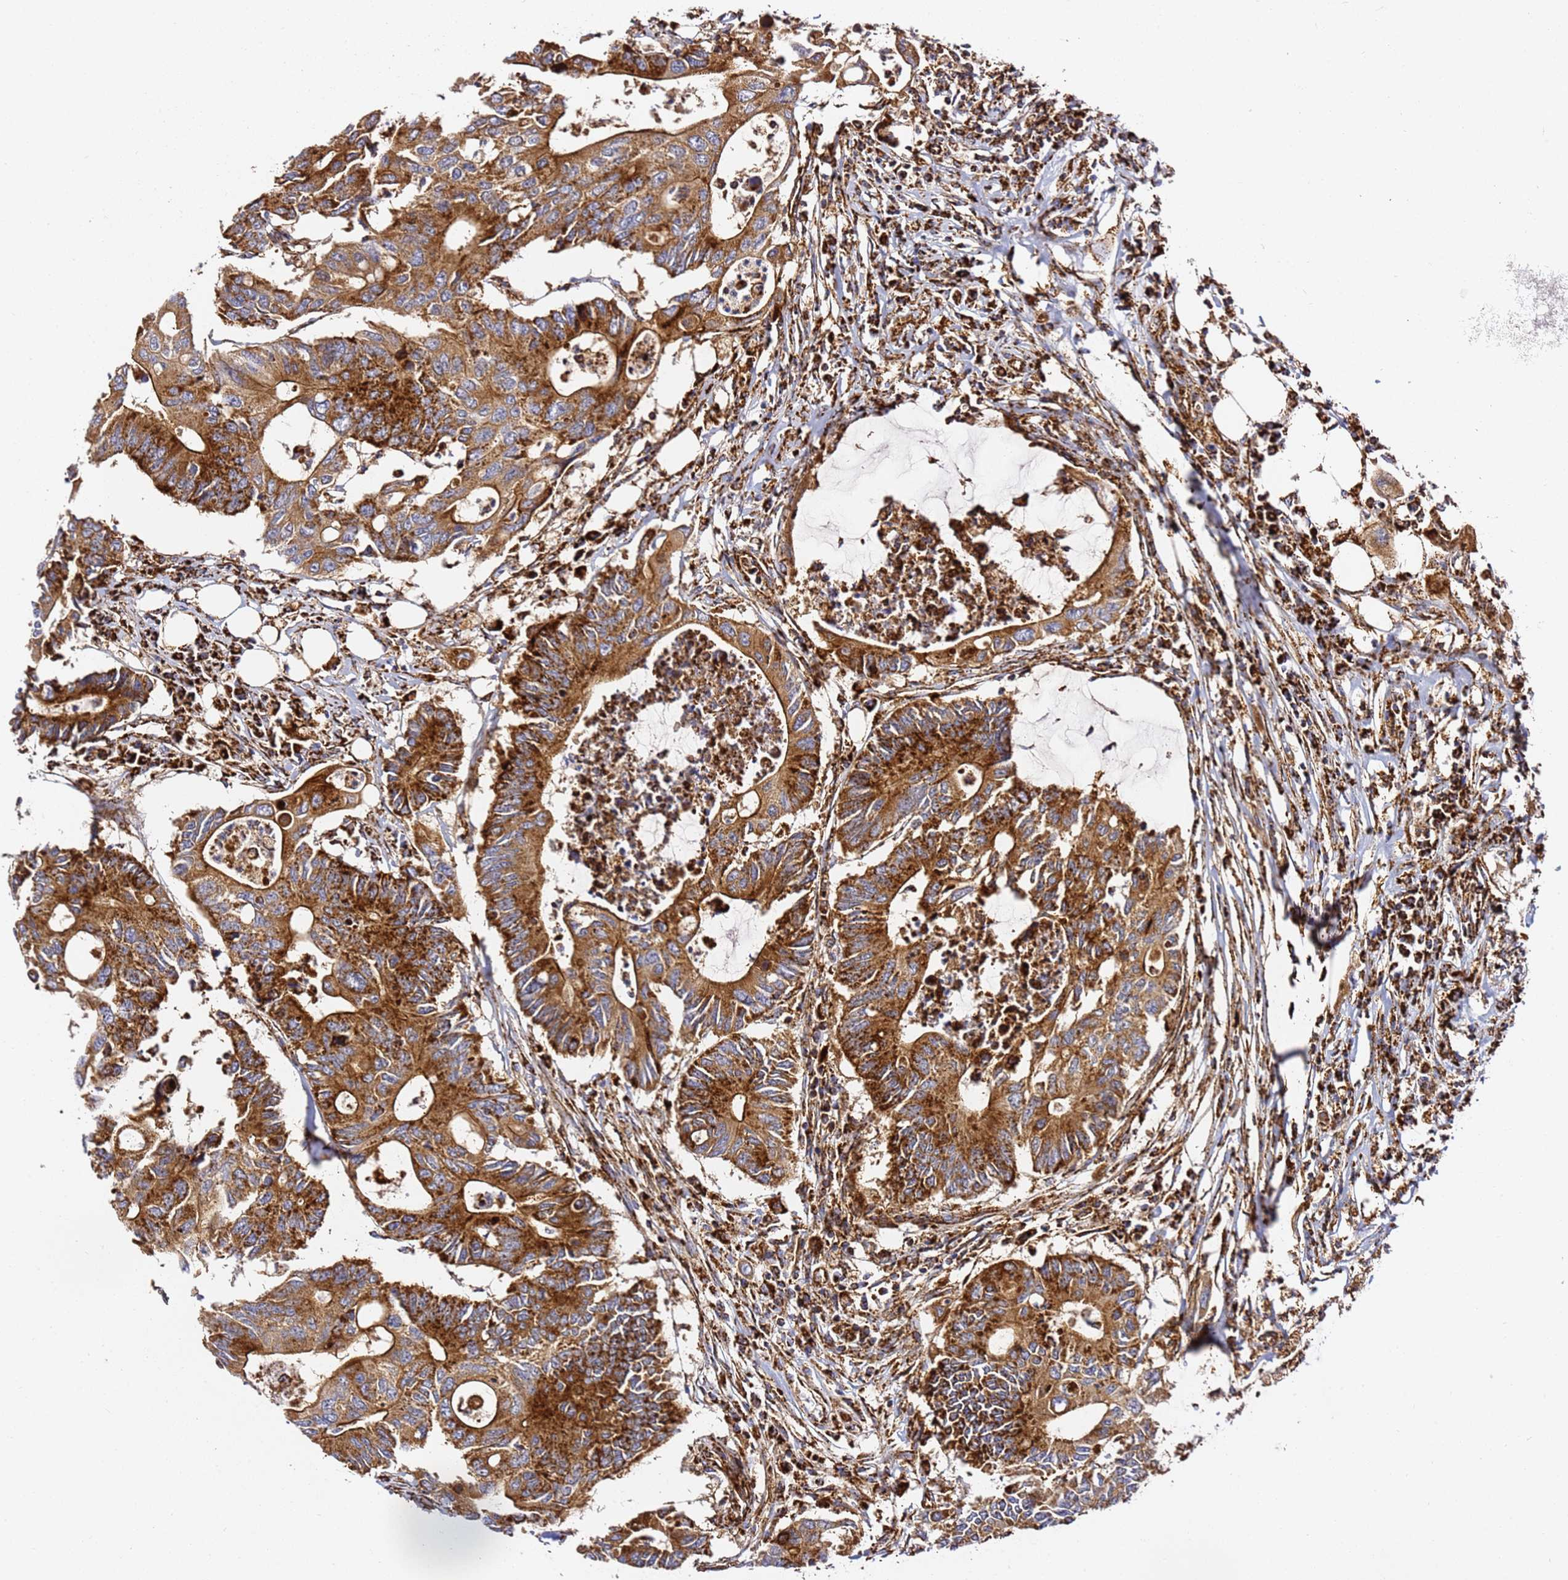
{"staining": {"intensity": "strong", "quantity": ">75%", "location": "cytoplasmic/membranous"}, "tissue": "colorectal cancer", "cell_type": "Tumor cells", "image_type": "cancer", "snomed": [{"axis": "morphology", "description": "Adenocarcinoma, NOS"}, {"axis": "topography", "description": "Colon"}], "caption": "IHC image of human colorectal adenocarcinoma stained for a protein (brown), which shows high levels of strong cytoplasmic/membranous expression in about >75% of tumor cells.", "gene": "NDUFA3", "patient": {"sex": "male", "age": 71}}